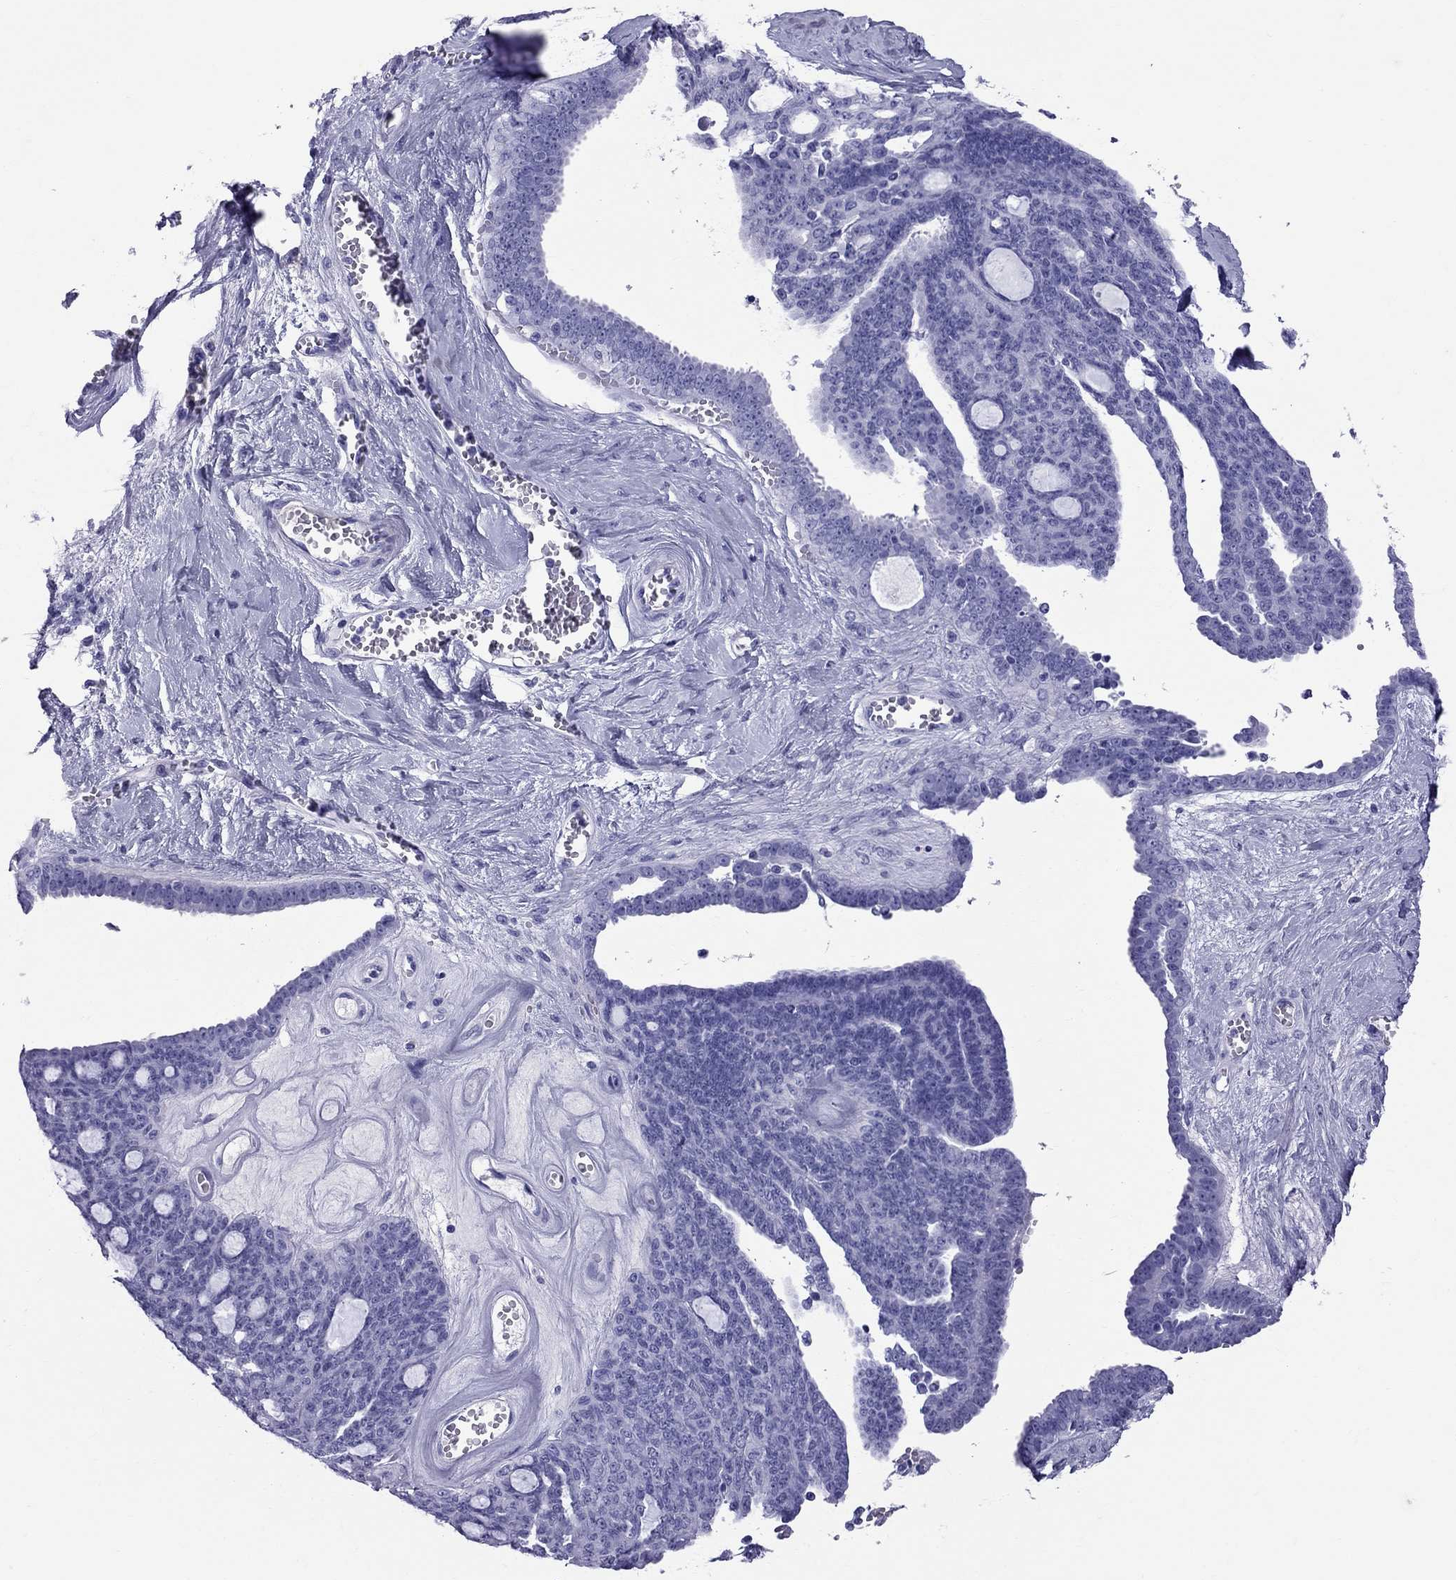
{"staining": {"intensity": "negative", "quantity": "none", "location": "none"}, "tissue": "ovarian cancer", "cell_type": "Tumor cells", "image_type": "cancer", "snomed": [{"axis": "morphology", "description": "Cystadenocarcinoma, serous, NOS"}, {"axis": "topography", "description": "Ovary"}], "caption": "The immunohistochemistry (IHC) histopathology image has no significant staining in tumor cells of serous cystadenocarcinoma (ovarian) tissue.", "gene": "SCART1", "patient": {"sex": "female", "age": 71}}